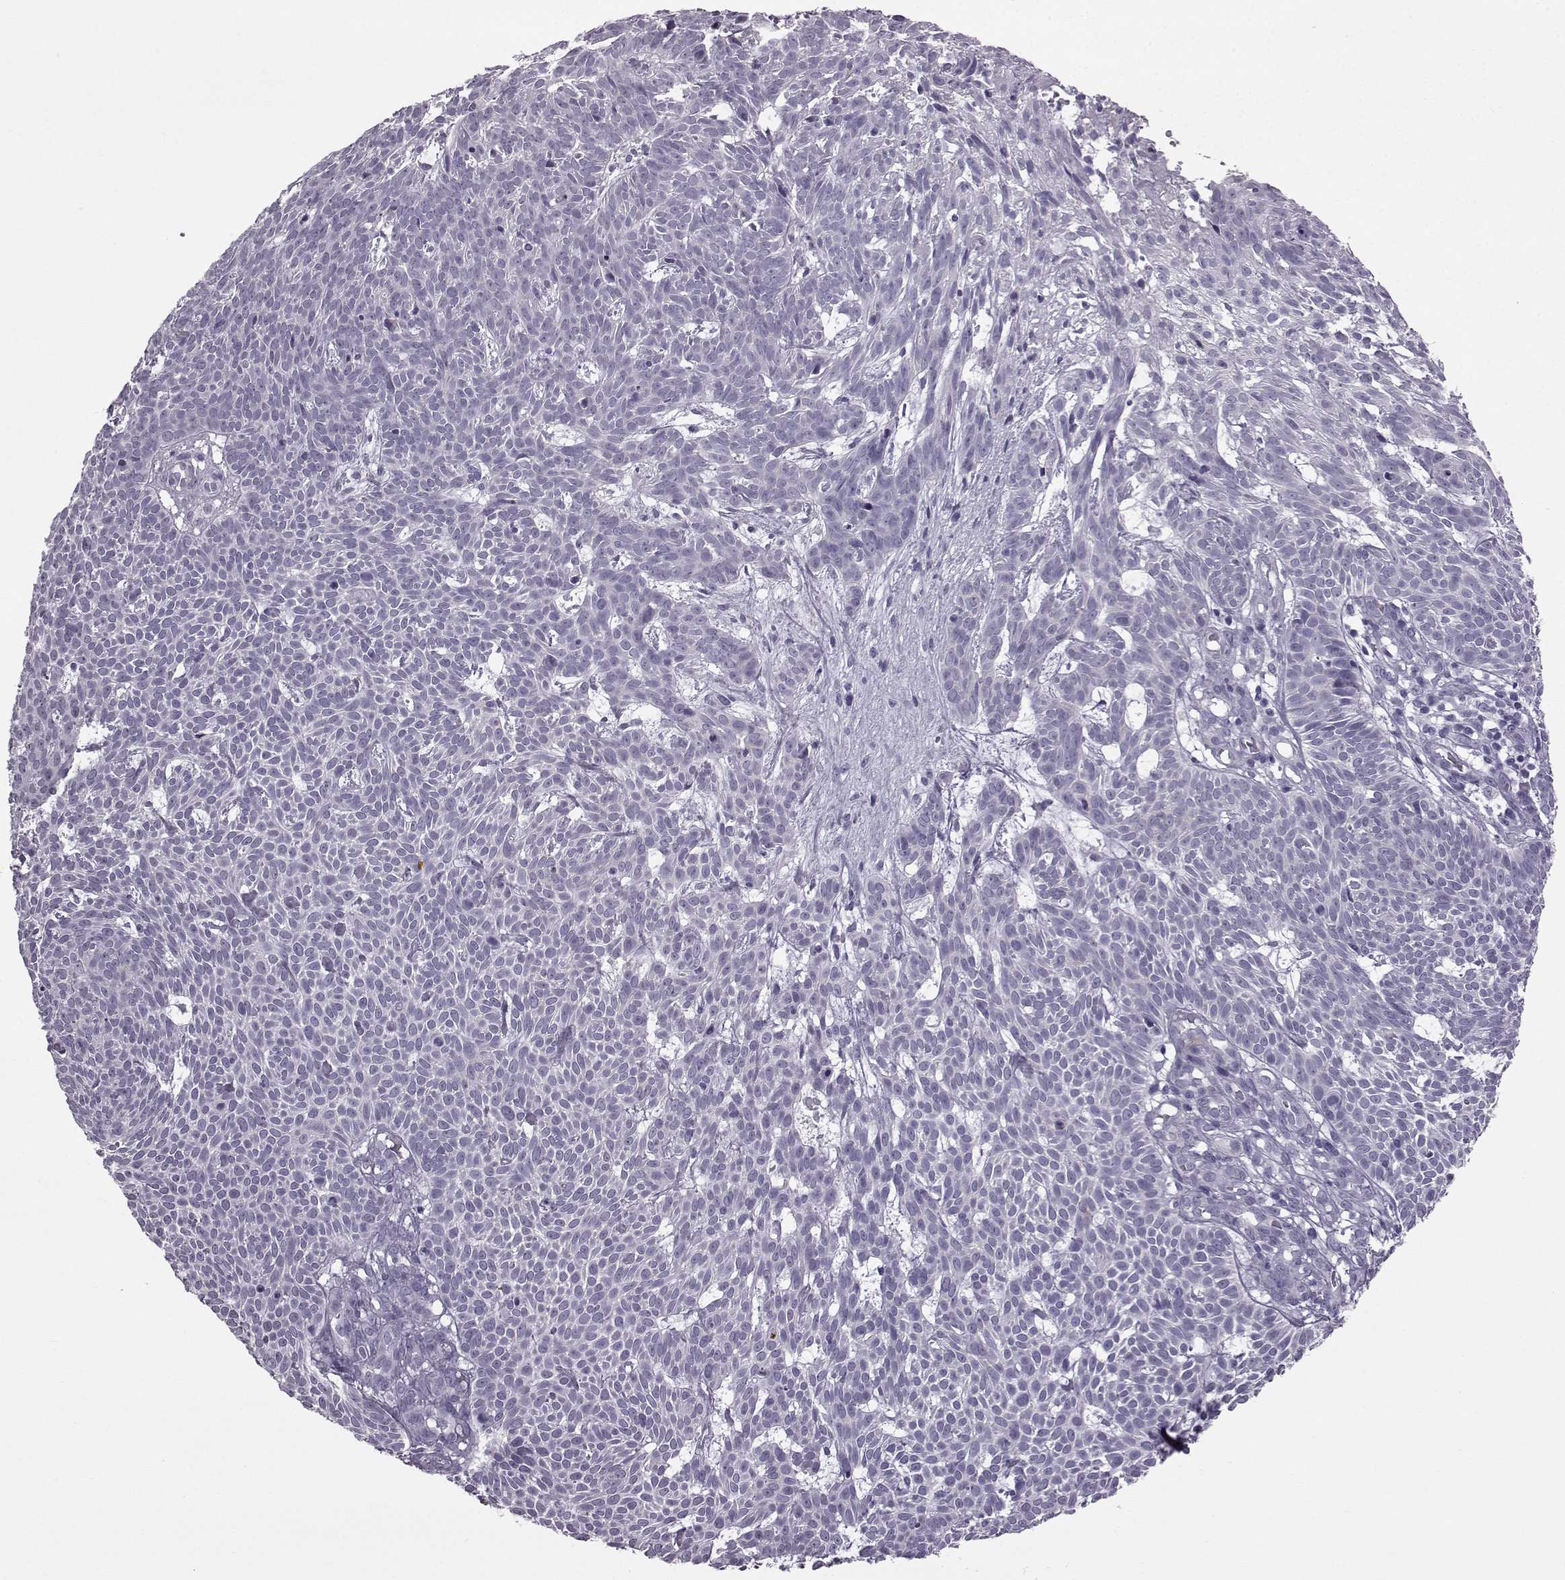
{"staining": {"intensity": "negative", "quantity": "none", "location": "none"}, "tissue": "skin cancer", "cell_type": "Tumor cells", "image_type": "cancer", "snomed": [{"axis": "morphology", "description": "Basal cell carcinoma"}, {"axis": "topography", "description": "Skin"}], "caption": "There is no significant expression in tumor cells of basal cell carcinoma (skin).", "gene": "SLC28A2", "patient": {"sex": "male", "age": 59}}